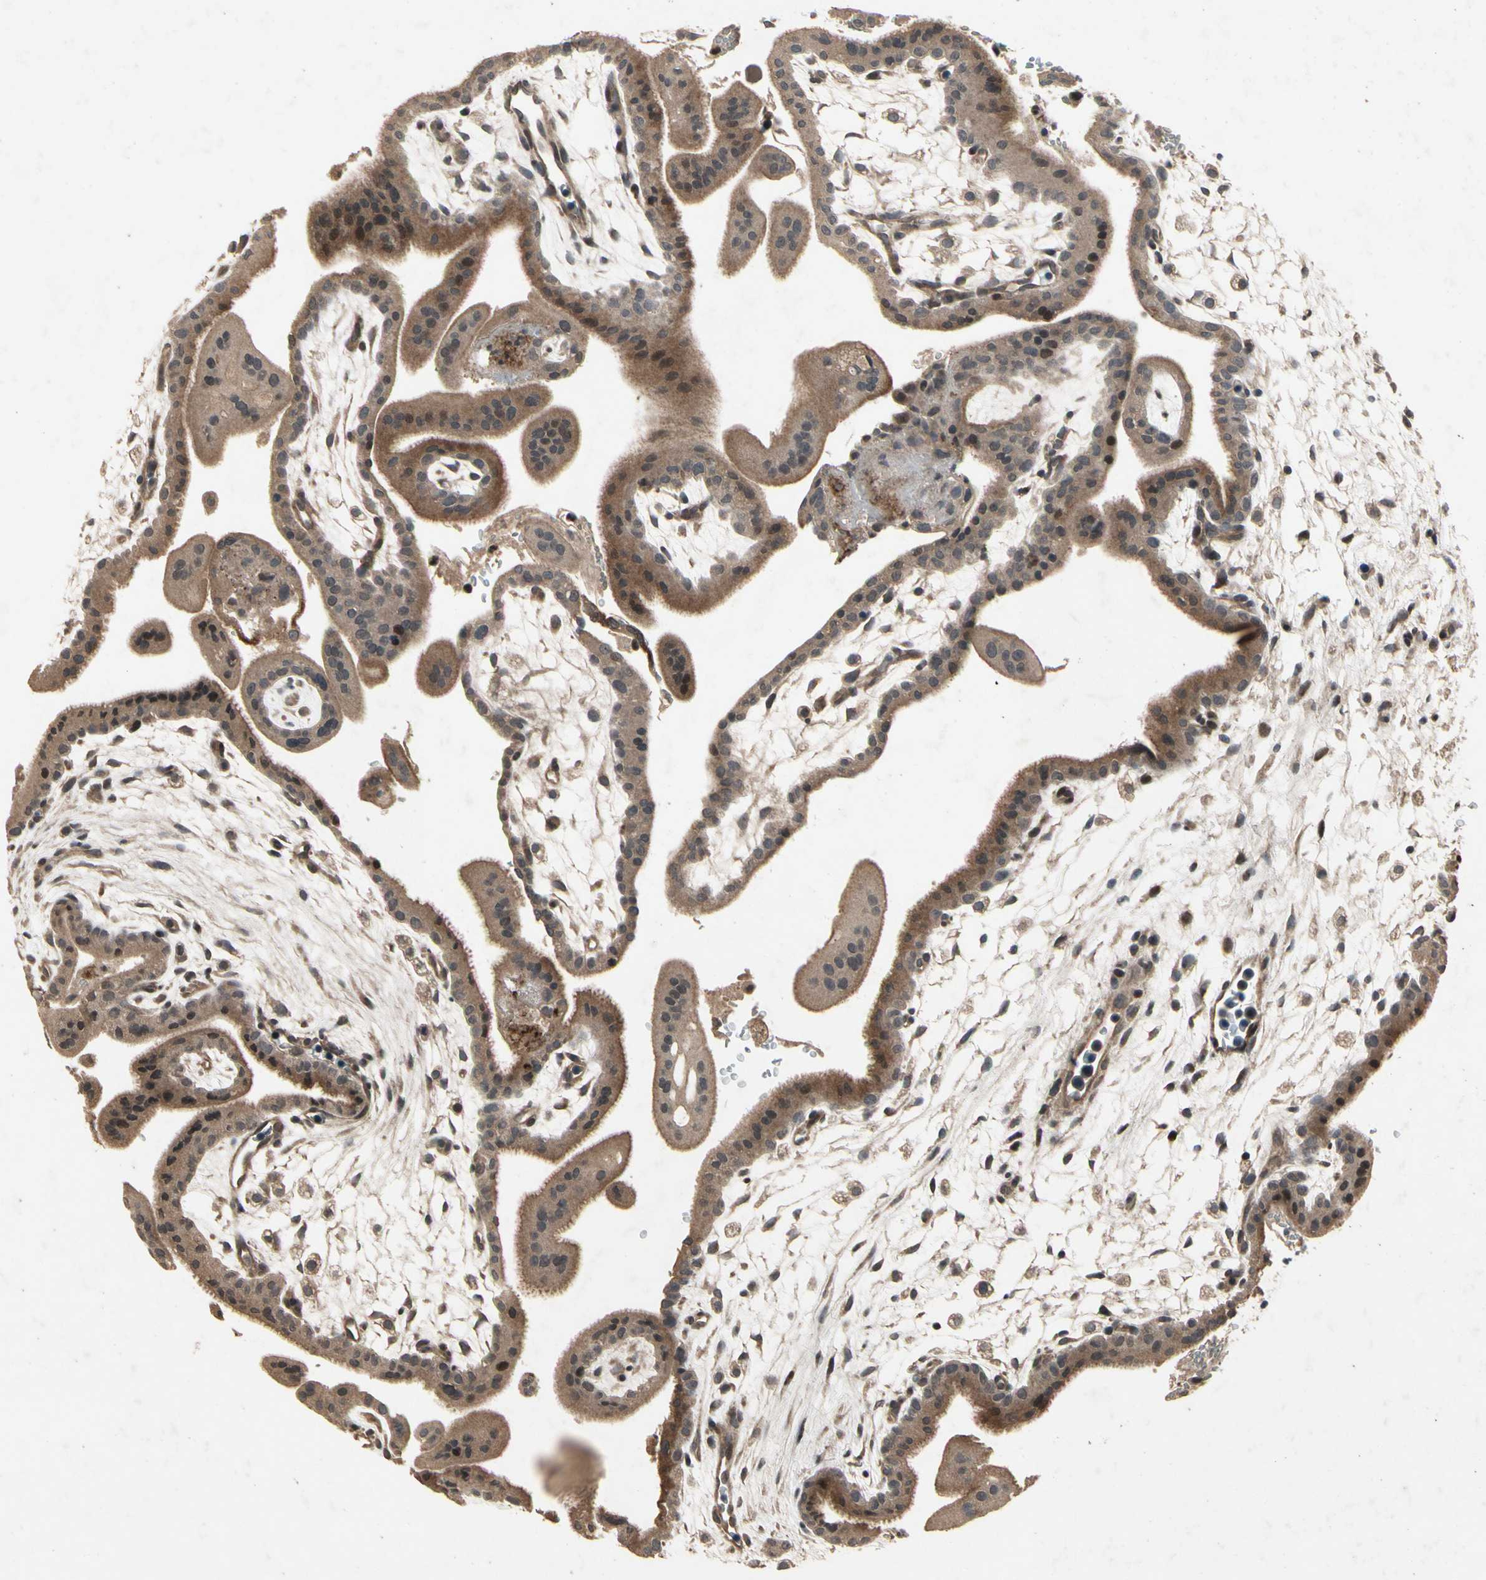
{"staining": {"intensity": "weak", "quantity": ">75%", "location": "cytoplasmic/membranous"}, "tissue": "placenta", "cell_type": "Decidual cells", "image_type": "normal", "snomed": [{"axis": "morphology", "description": "Normal tissue, NOS"}, {"axis": "topography", "description": "Placenta"}], "caption": "Immunohistochemical staining of normal human placenta reveals >75% levels of weak cytoplasmic/membranous protein positivity in about >75% of decidual cells. The staining was performed using DAB (3,3'-diaminobenzidine) to visualize the protein expression in brown, while the nuclei were stained in blue with hematoxylin (Magnification: 20x).", "gene": "DPY19L3", "patient": {"sex": "female", "age": 35}}